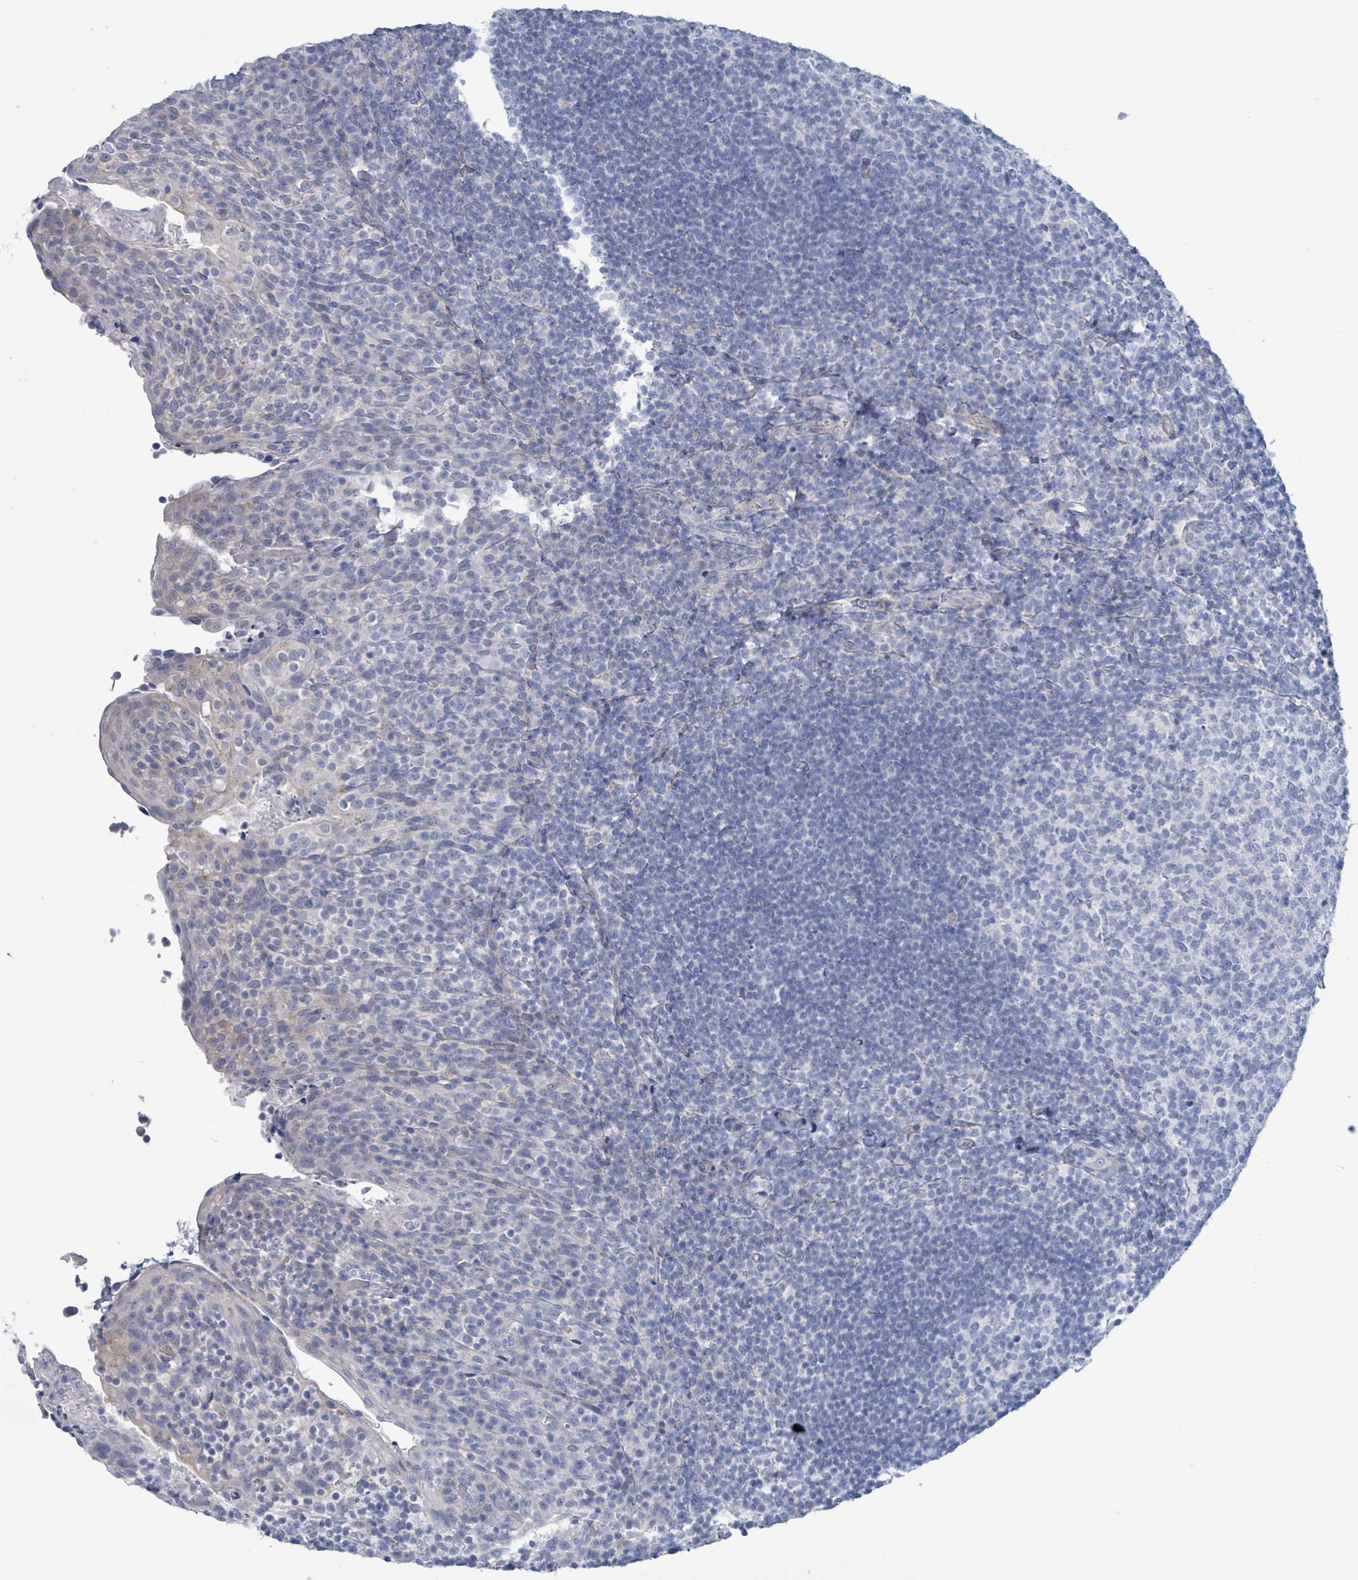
{"staining": {"intensity": "negative", "quantity": "none", "location": "none"}, "tissue": "tonsil", "cell_type": "Germinal center cells", "image_type": "normal", "snomed": [{"axis": "morphology", "description": "Normal tissue, NOS"}, {"axis": "topography", "description": "Tonsil"}], "caption": "Immunohistochemistry image of normal tonsil stained for a protein (brown), which displays no expression in germinal center cells.", "gene": "PKLR", "patient": {"sex": "female", "age": 10}}